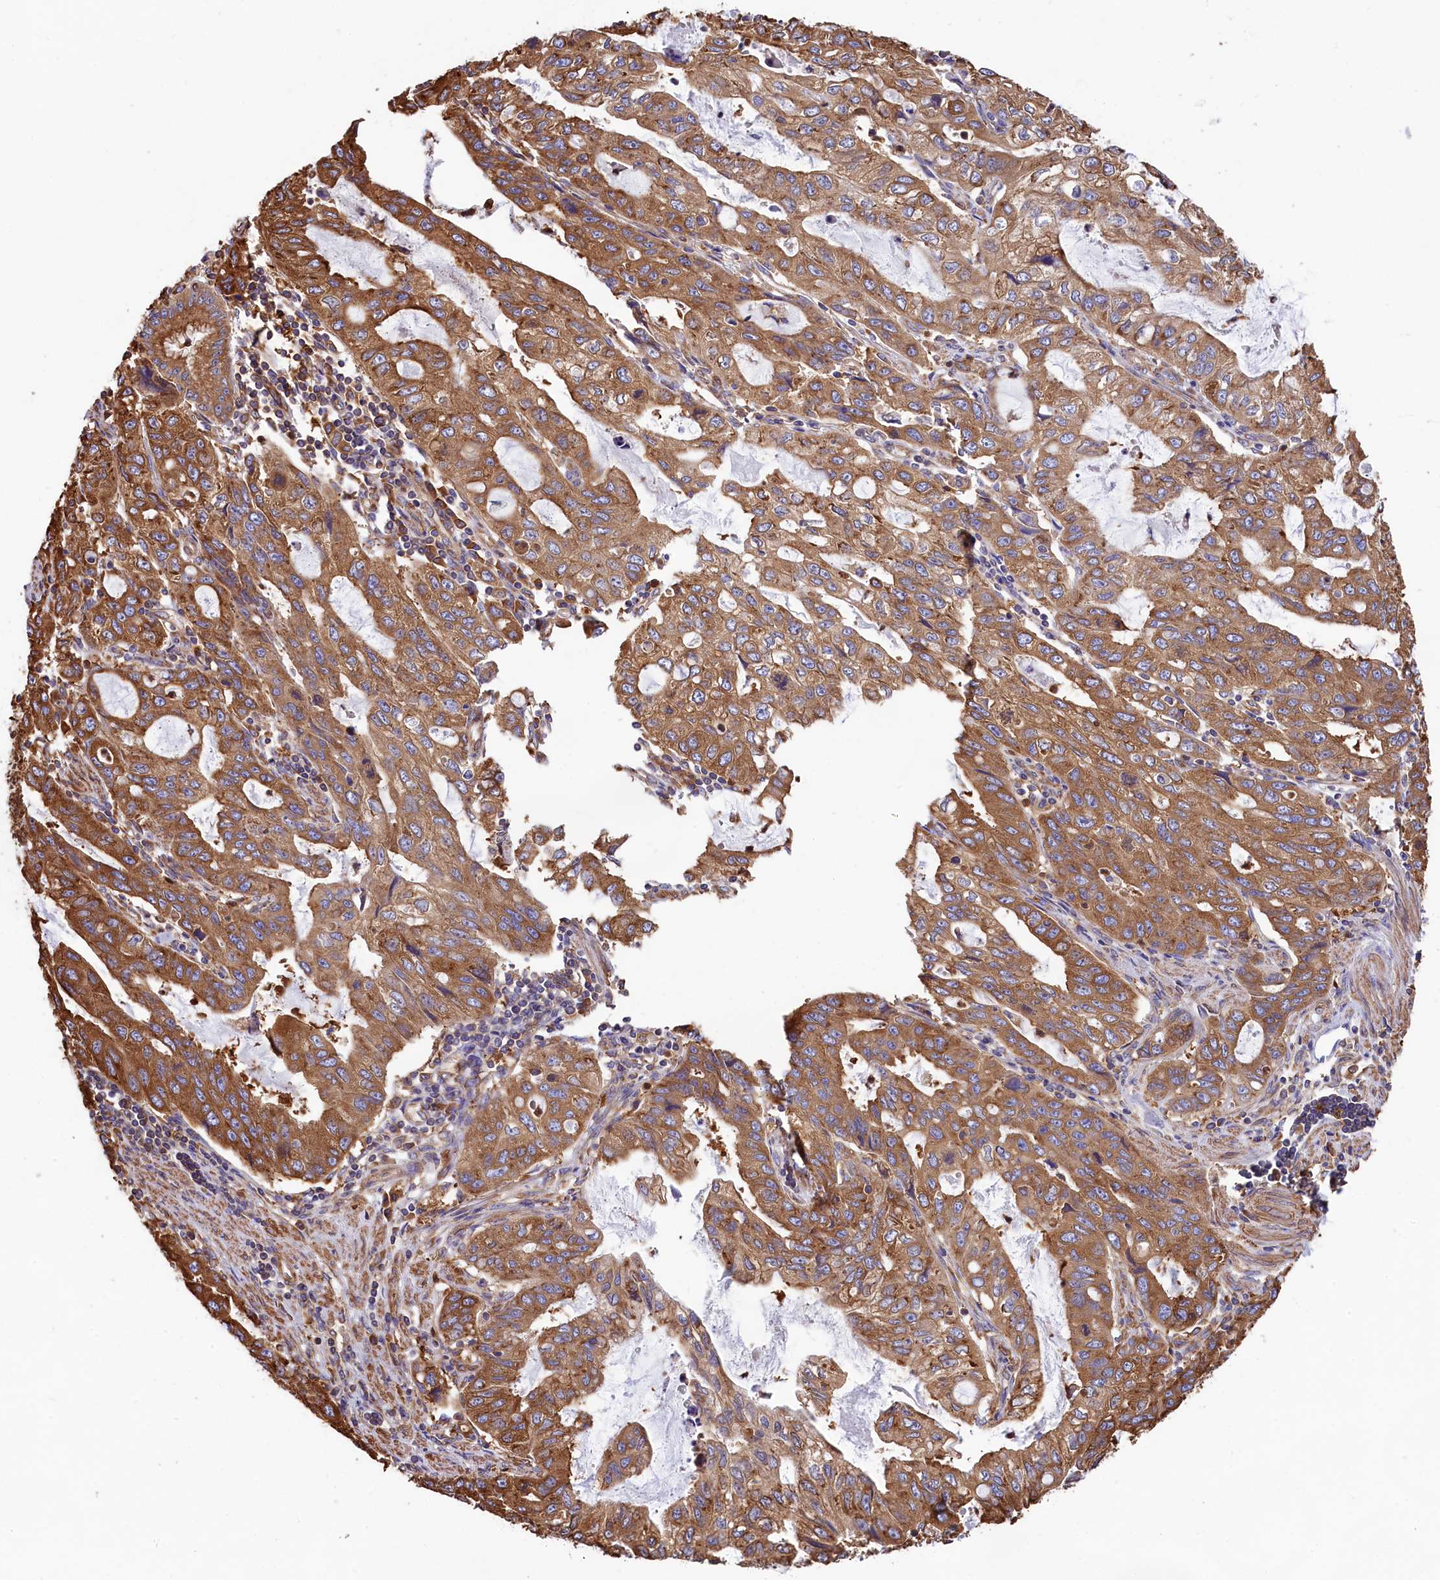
{"staining": {"intensity": "moderate", "quantity": ">75%", "location": "cytoplasmic/membranous"}, "tissue": "stomach cancer", "cell_type": "Tumor cells", "image_type": "cancer", "snomed": [{"axis": "morphology", "description": "Adenocarcinoma, NOS"}, {"axis": "topography", "description": "Stomach, upper"}], "caption": "Stomach cancer stained with a protein marker reveals moderate staining in tumor cells.", "gene": "GYS1", "patient": {"sex": "female", "age": 52}}